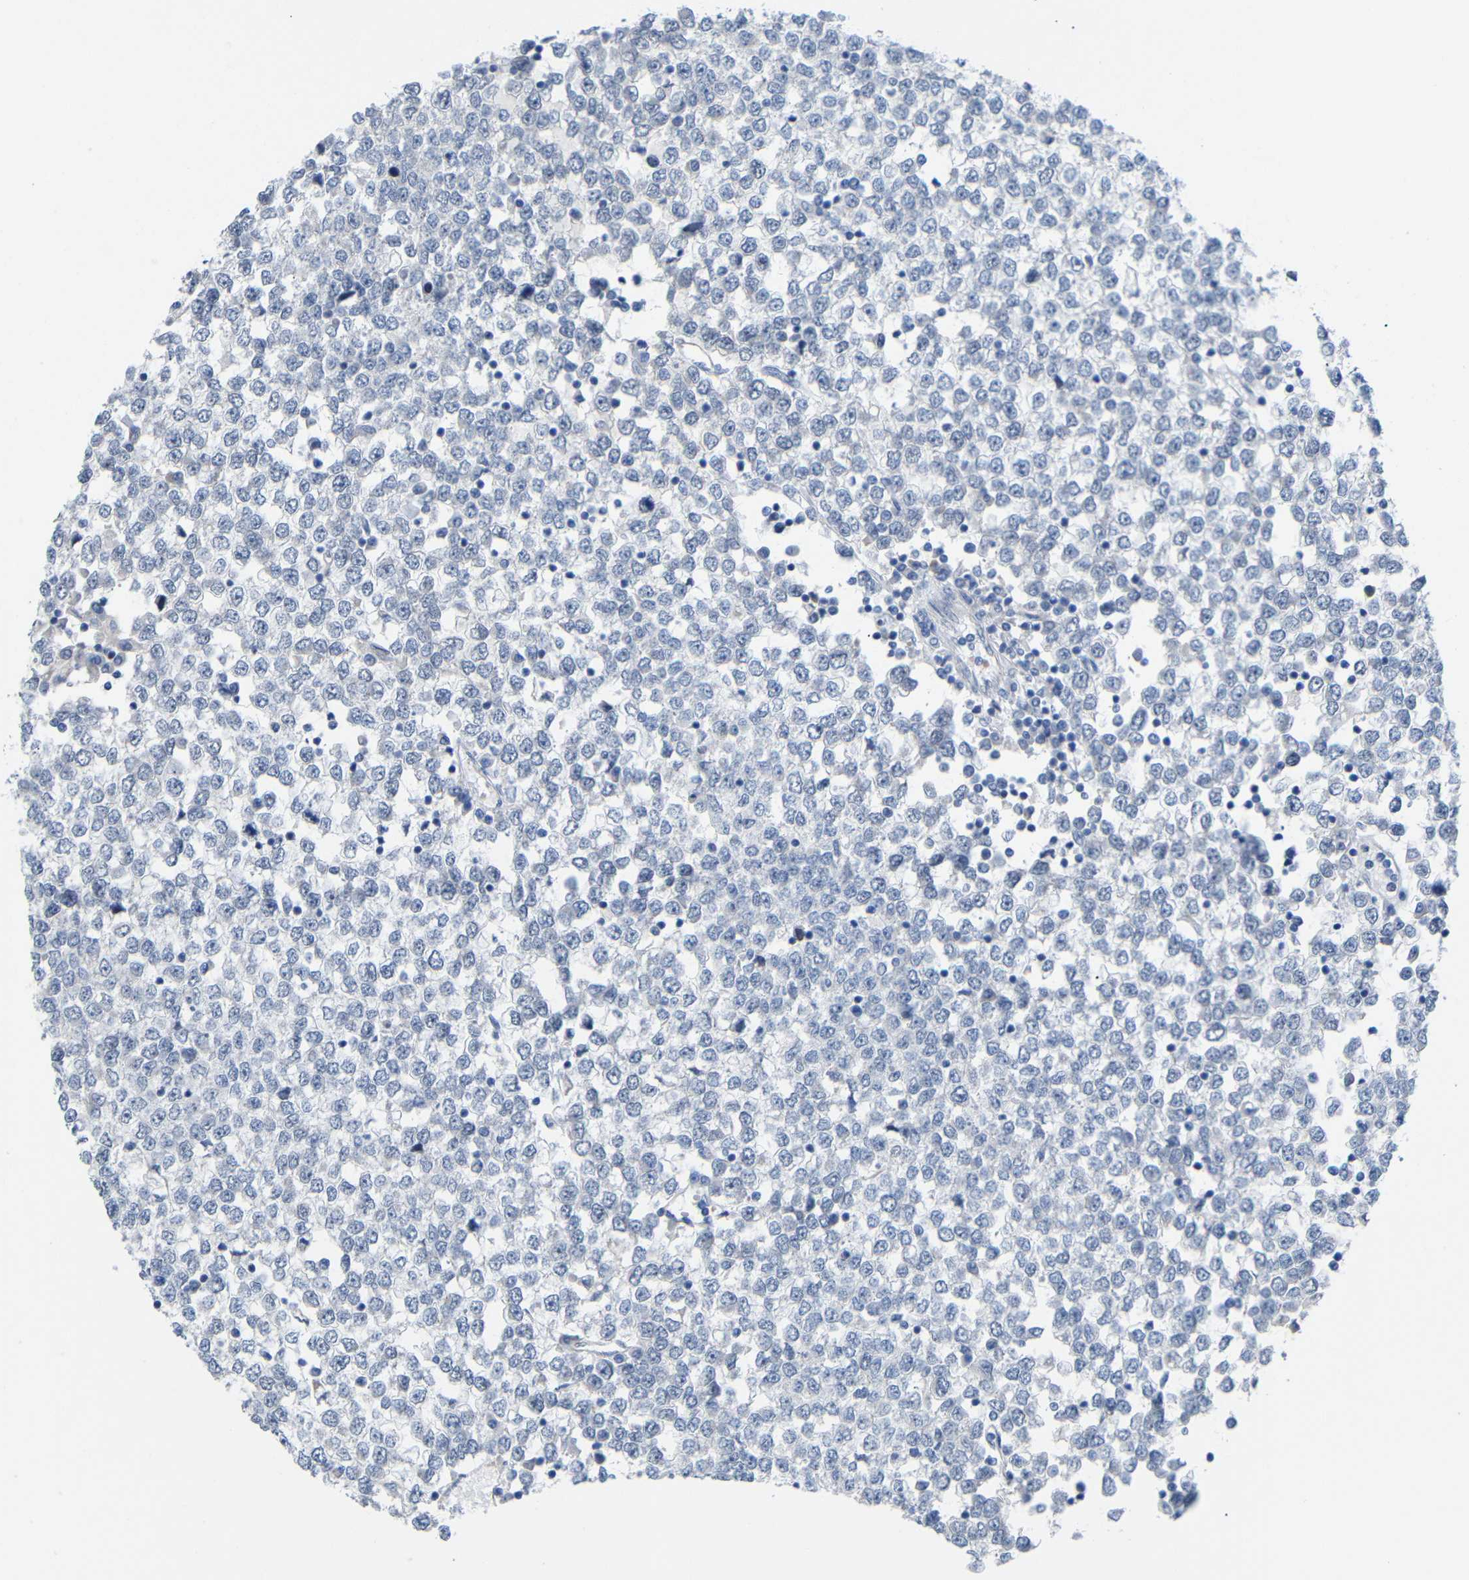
{"staining": {"intensity": "negative", "quantity": "none", "location": "none"}, "tissue": "testis cancer", "cell_type": "Tumor cells", "image_type": "cancer", "snomed": [{"axis": "morphology", "description": "Seminoma, NOS"}, {"axis": "topography", "description": "Testis"}], "caption": "This is an immunohistochemistry (IHC) image of human seminoma (testis). There is no positivity in tumor cells.", "gene": "CMTM1", "patient": {"sex": "male", "age": 65}}